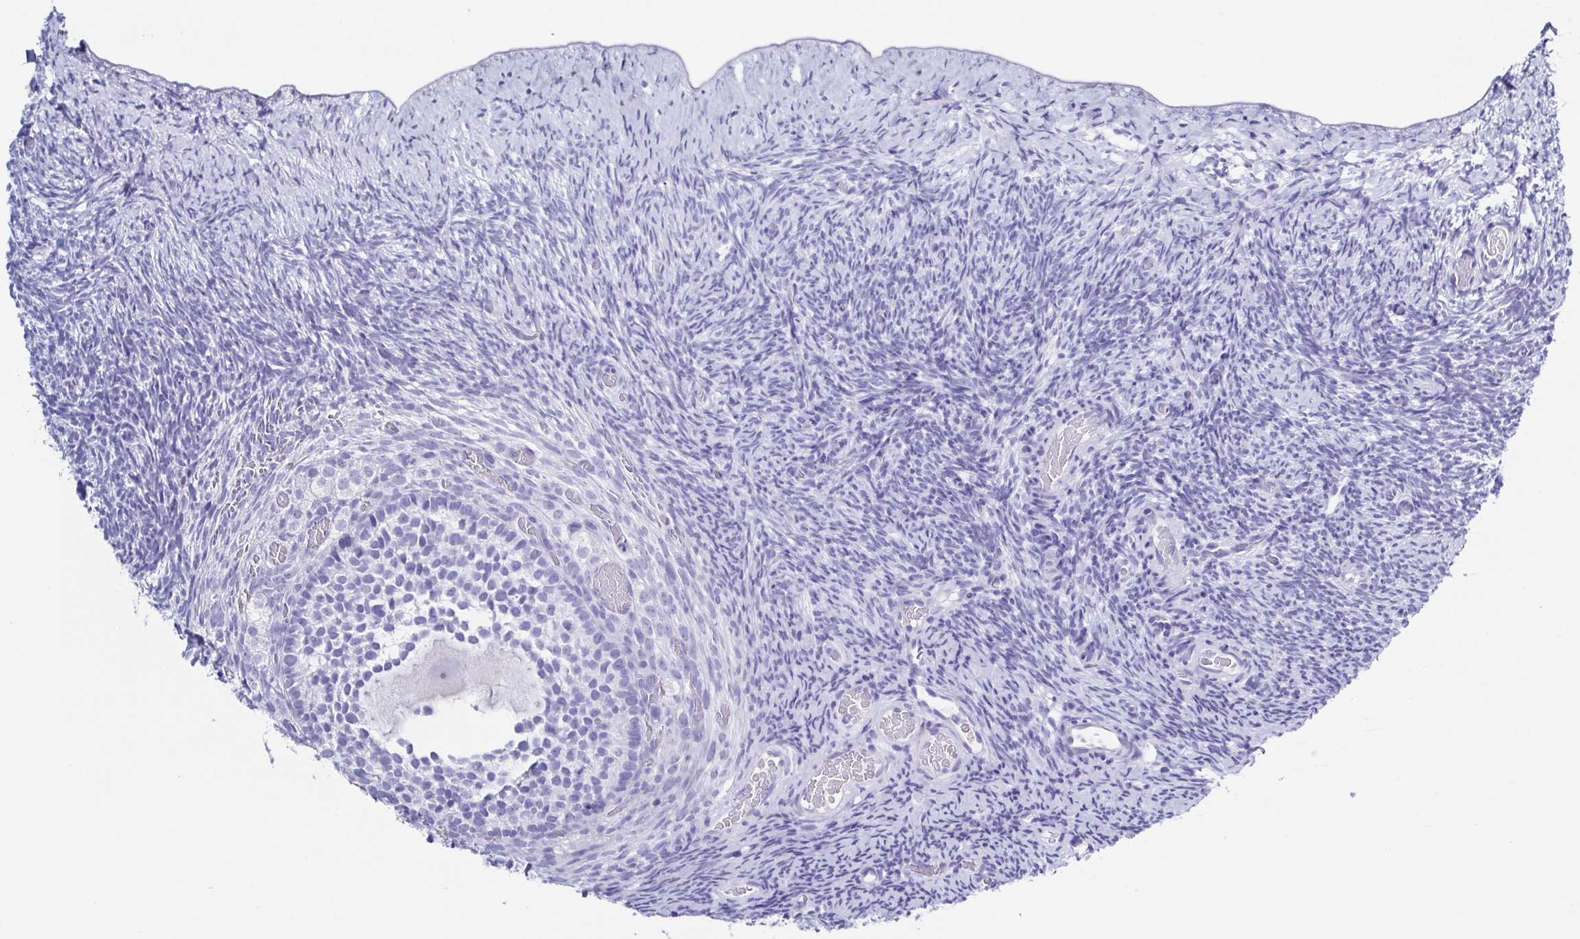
{"staining": {"intensity": "negative", "quantity": "none", "location": "none"}, "tissue": "ovary", "cell_type": "Follicle cells", "image_type": "normal", "snomed": [{"axis": "morphology", "description": "Normal tissue, NOS"}, {"axis": "topography", "description": "Ovary"}], "caption": "This is an immunohistochemistry micrograph of unremarkable ovary. There is no staining in follicle cells.", "gene": "TNNT2", "patient": {"sex": "female", "age": 39}}